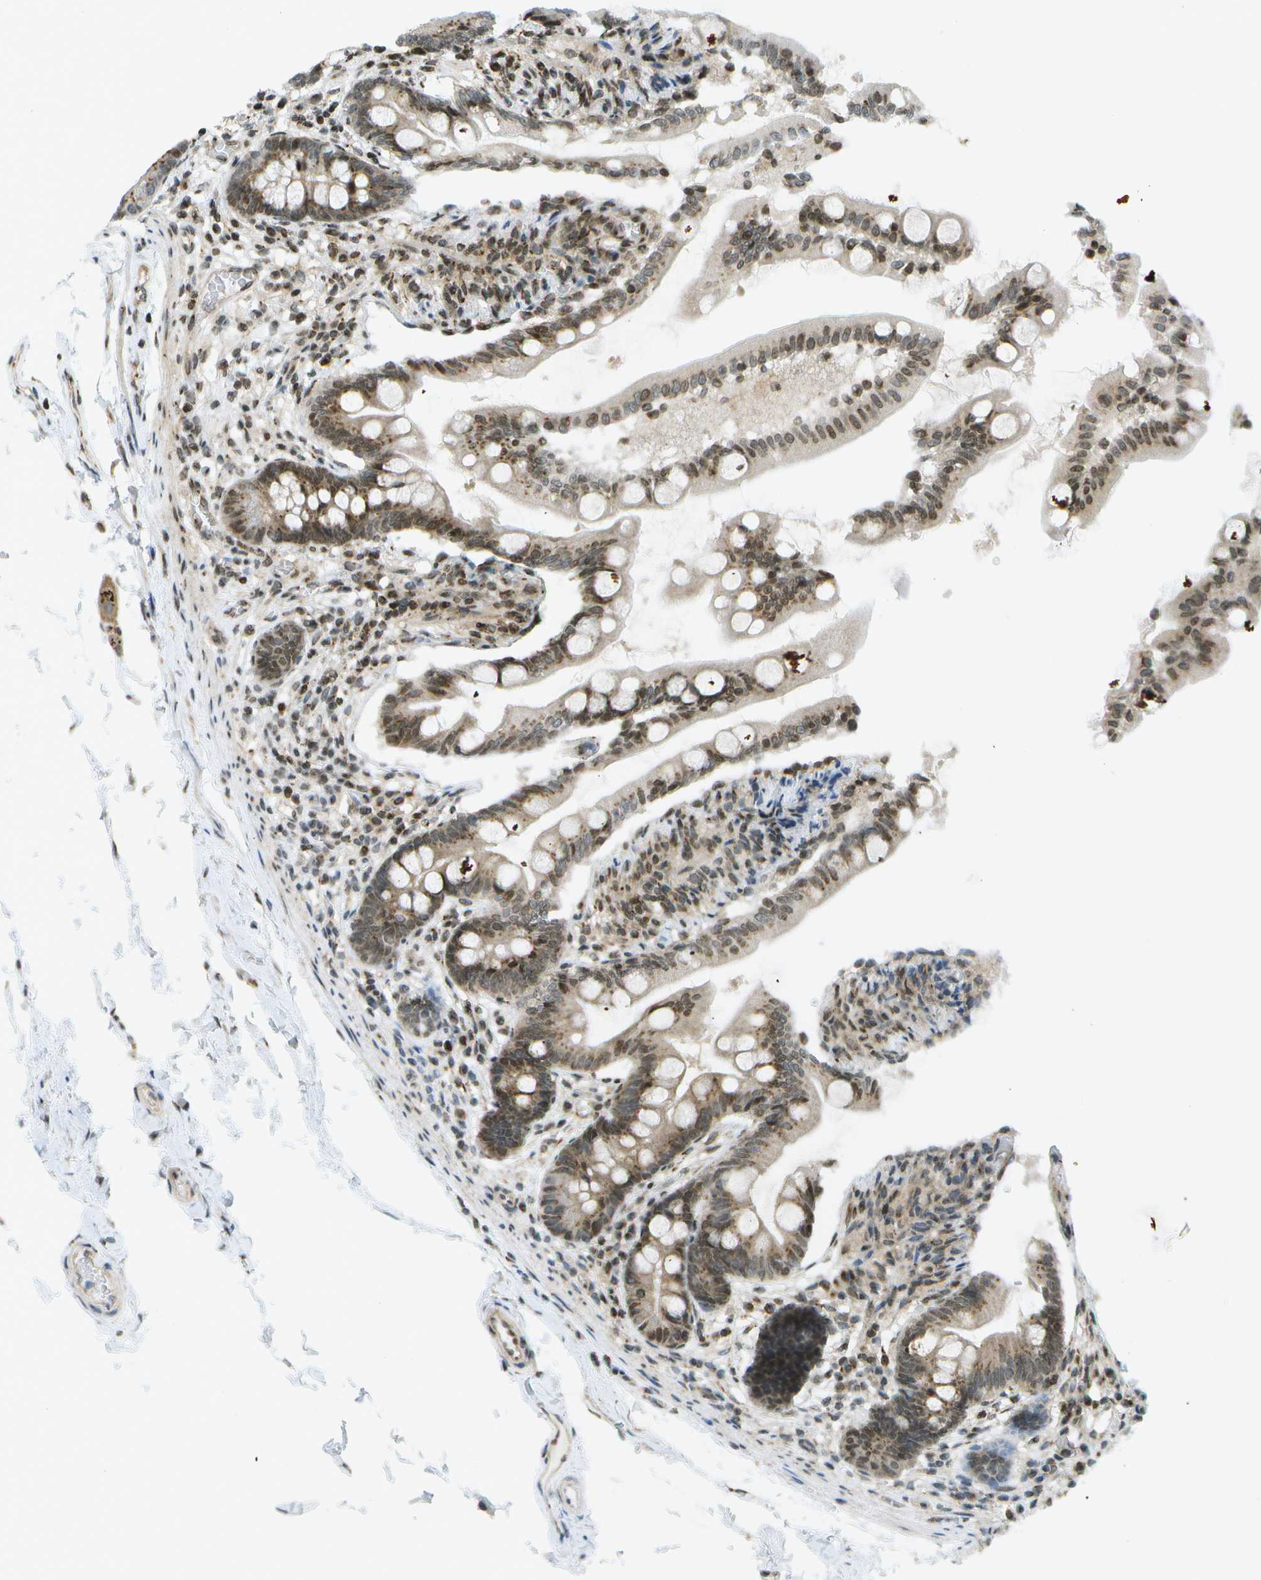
{"staining": {"intensity": "moderate", "quantity": ">75%", "location": "cytoplasmic/membranous,nuclear"}, "tissue": "small intestine", "cell_type": "Glandular cells", "image_type": "normal", "snomed": [{"axis": "morphology", "description": "Normal tissue, NOS"}, {"axis": "topography", "description": "Small intestine"}], "caption": "Glandular cells demonstrate medium levels of moderate cytoplasmic/membranous,nuclear expression in approximately >75% of cells in benign small intestine. (IHC, brightfield microscopy, high magnification).", "gene": "EVC", "patient": {"sex": "female", "age": 56}}